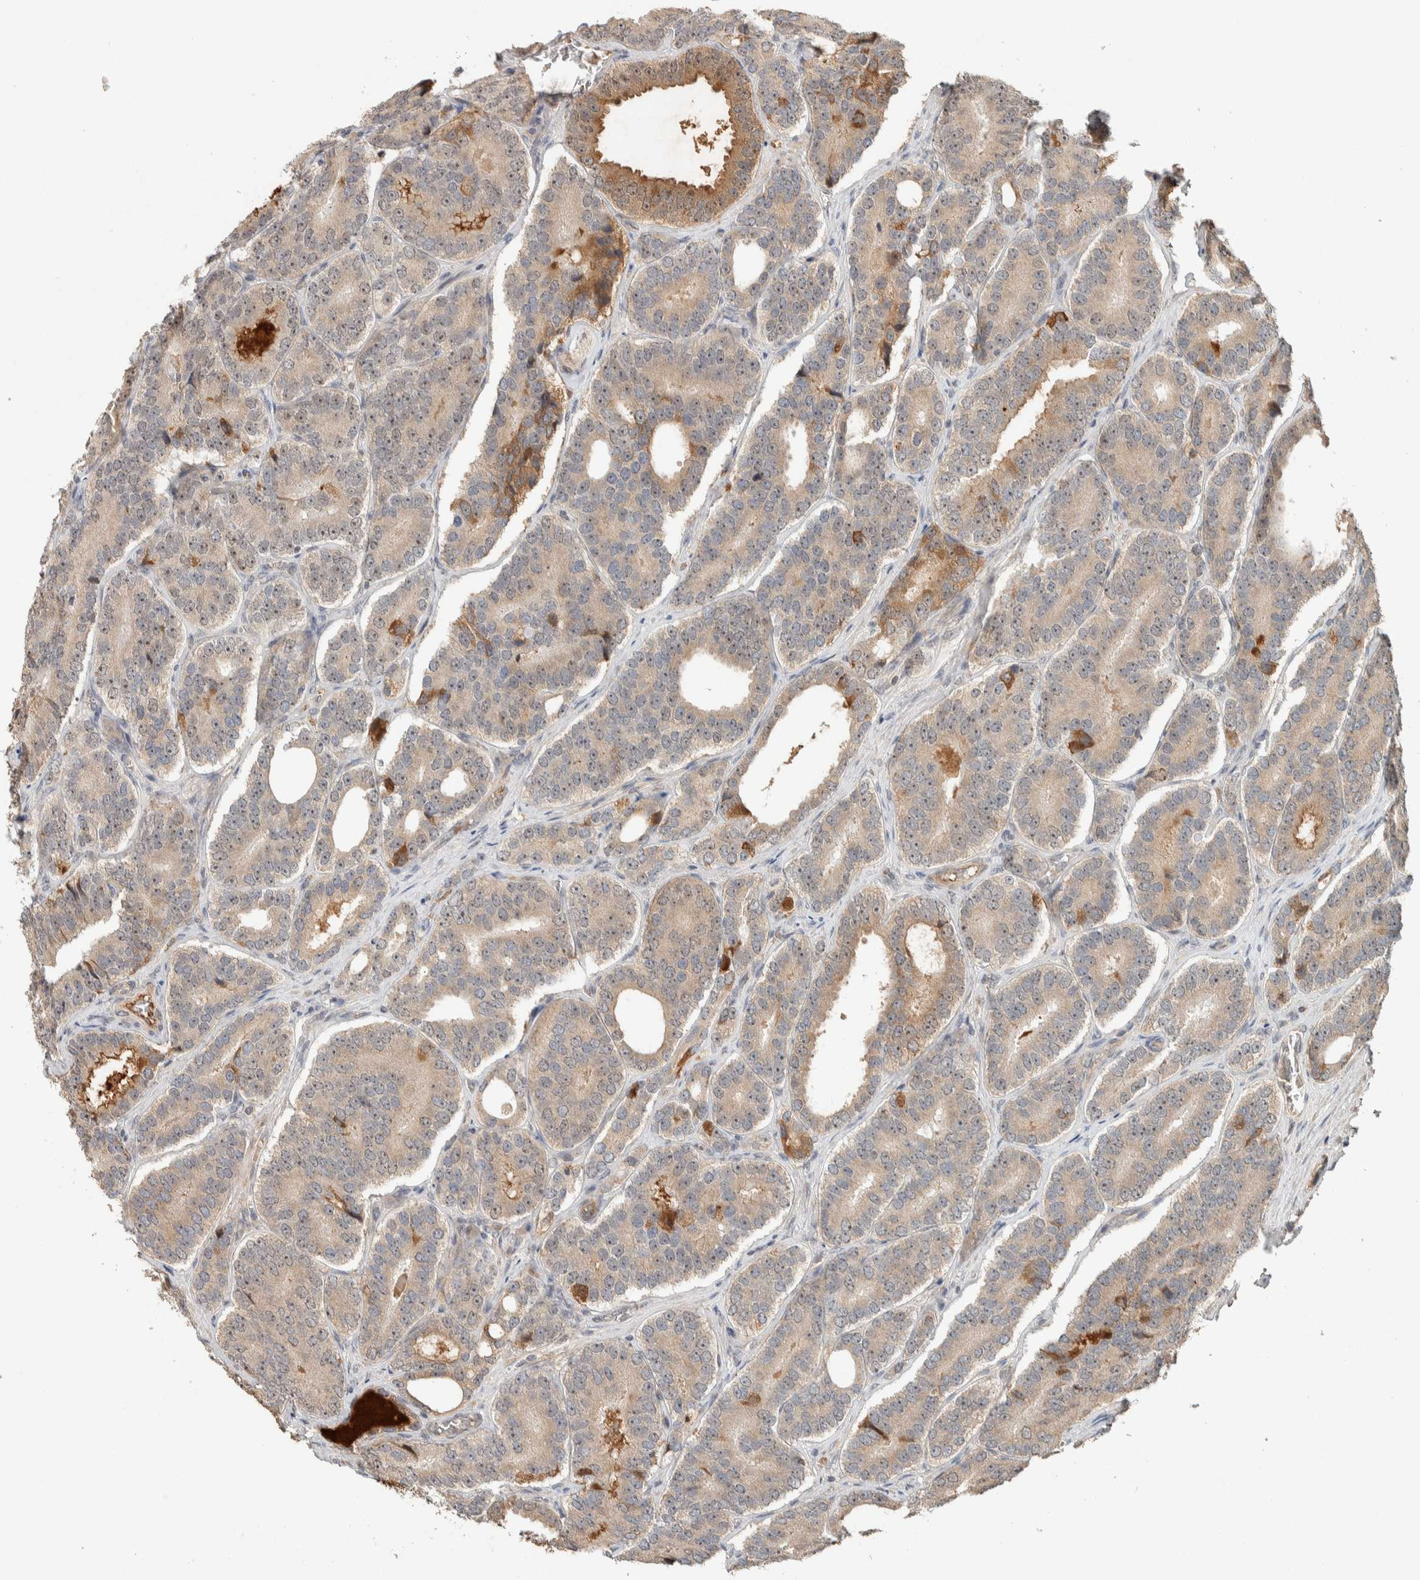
{"staining": {"intensity": "weak", "quantity": ">75%", "location": "cytoplasmic/membranous"}, "tissue": "prostate cancer", "cell_type": "Tumor cells", "image_type": "cancer", "snomed": [{"axis": "morphology", "description": "Adenocarcinoma, High grade"}, {"axis": "topography", "description": "Prostate"}], "caption": "Protein staining of prostate cancer tissue displays weak cytoplasmic/membranous expression in about >75% of tumor cells. The staining was performed using DAB (3,3'-diaminobenzidine), with brown indicating positive protein expression. Nuclei are stained blue with hematoxylin.", "gene": "ZBTB2", "patient": {"sex": "male", "age": 56}}